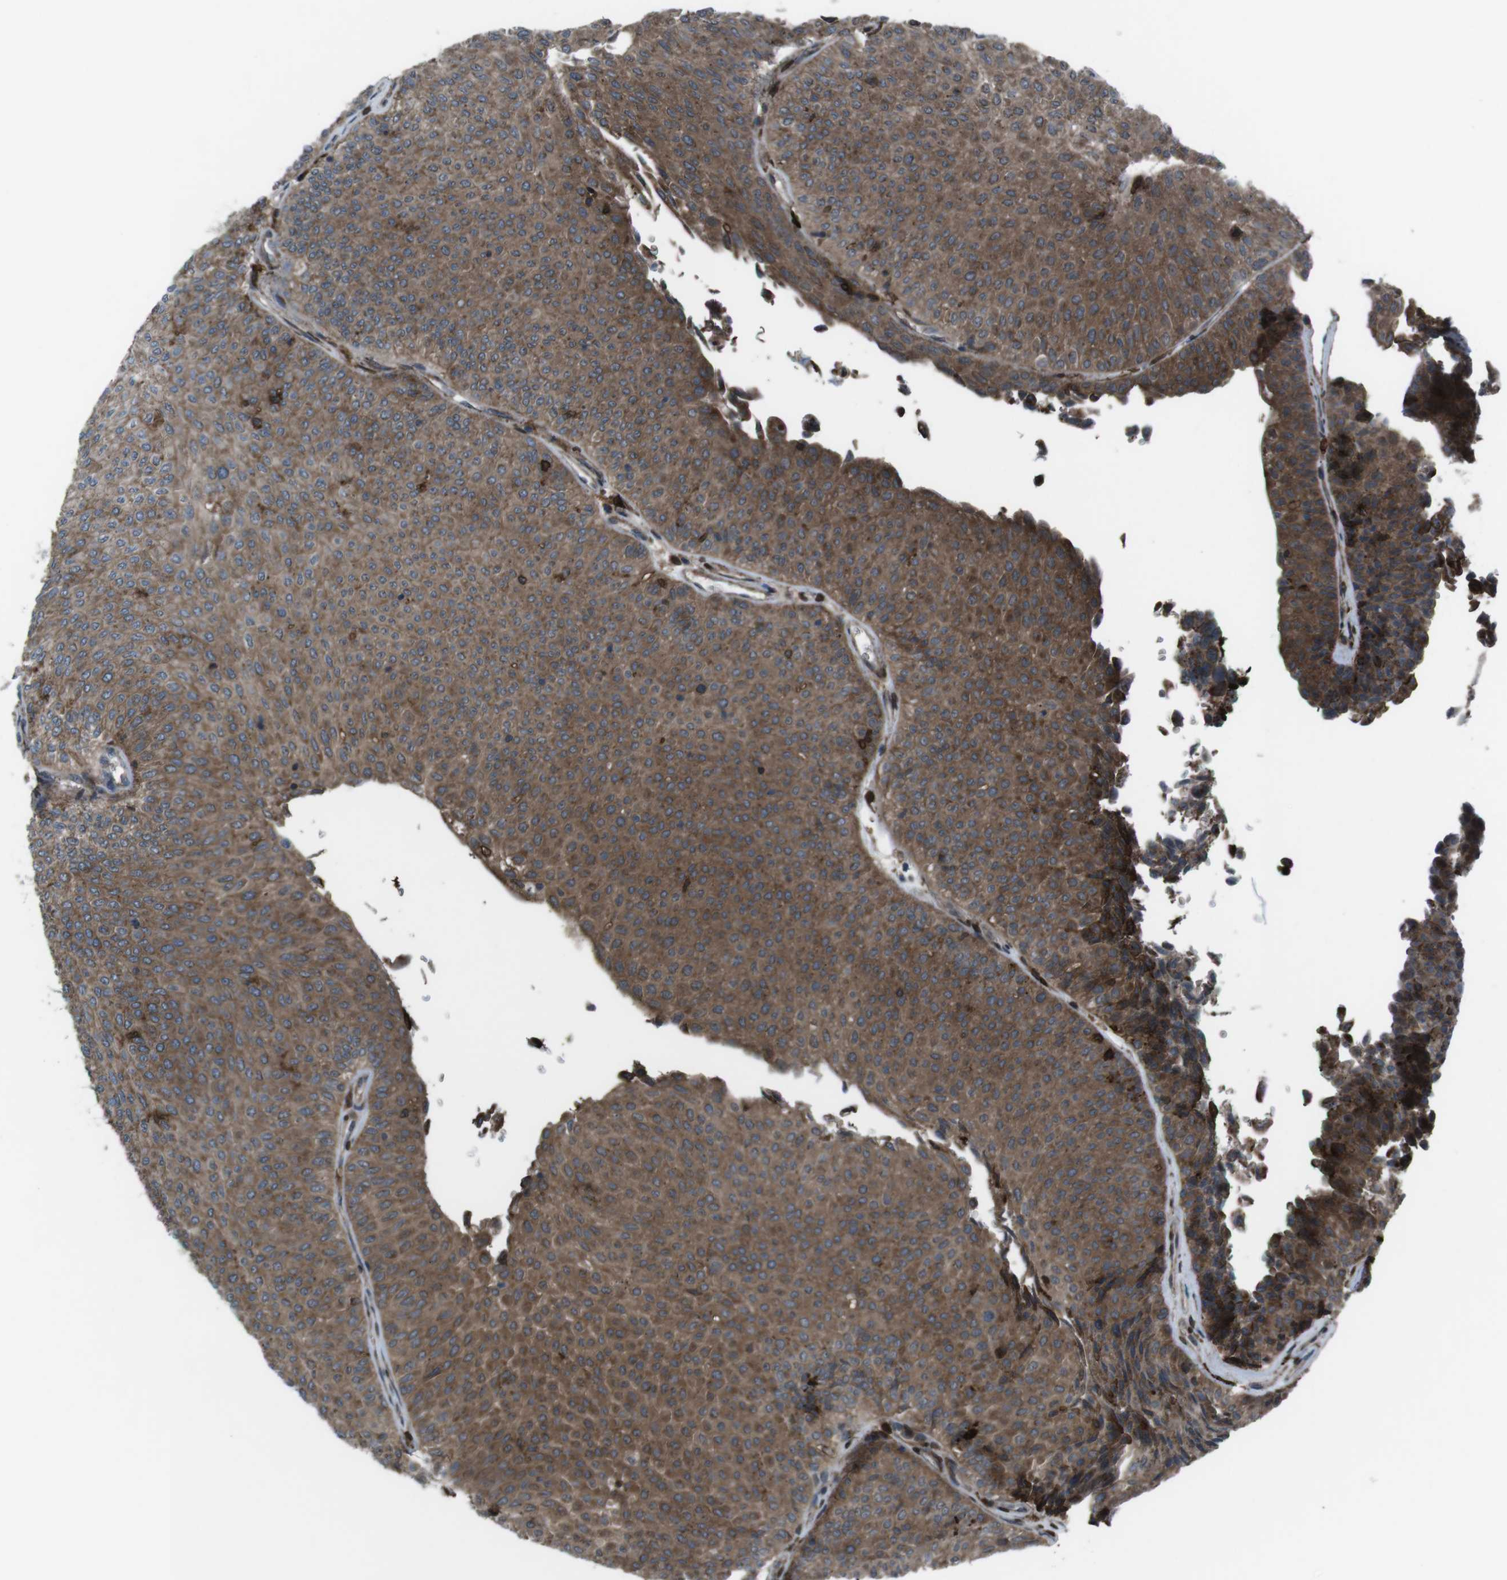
{"staining": {"intensity": "moderate", "quantity": ">75%", "location": "cytoplasmic/membranous"}, "tissue": "urothelial cancer", "cell_type": "Tumor cells", "image_type": "cancer", "snomed": [{"axis": "morphology", "description": "Urothelial carcinoma, Low grade"}, {"axis": "topography", "description": "Urinary bladder"}], "caption": "A brown stain highlights moderate cytoplasmic/membranous expression of a protein in human urothelial cancer tumor cells.", "gene": "GDF10", "patient": {"sex": "male", "age": 78}}